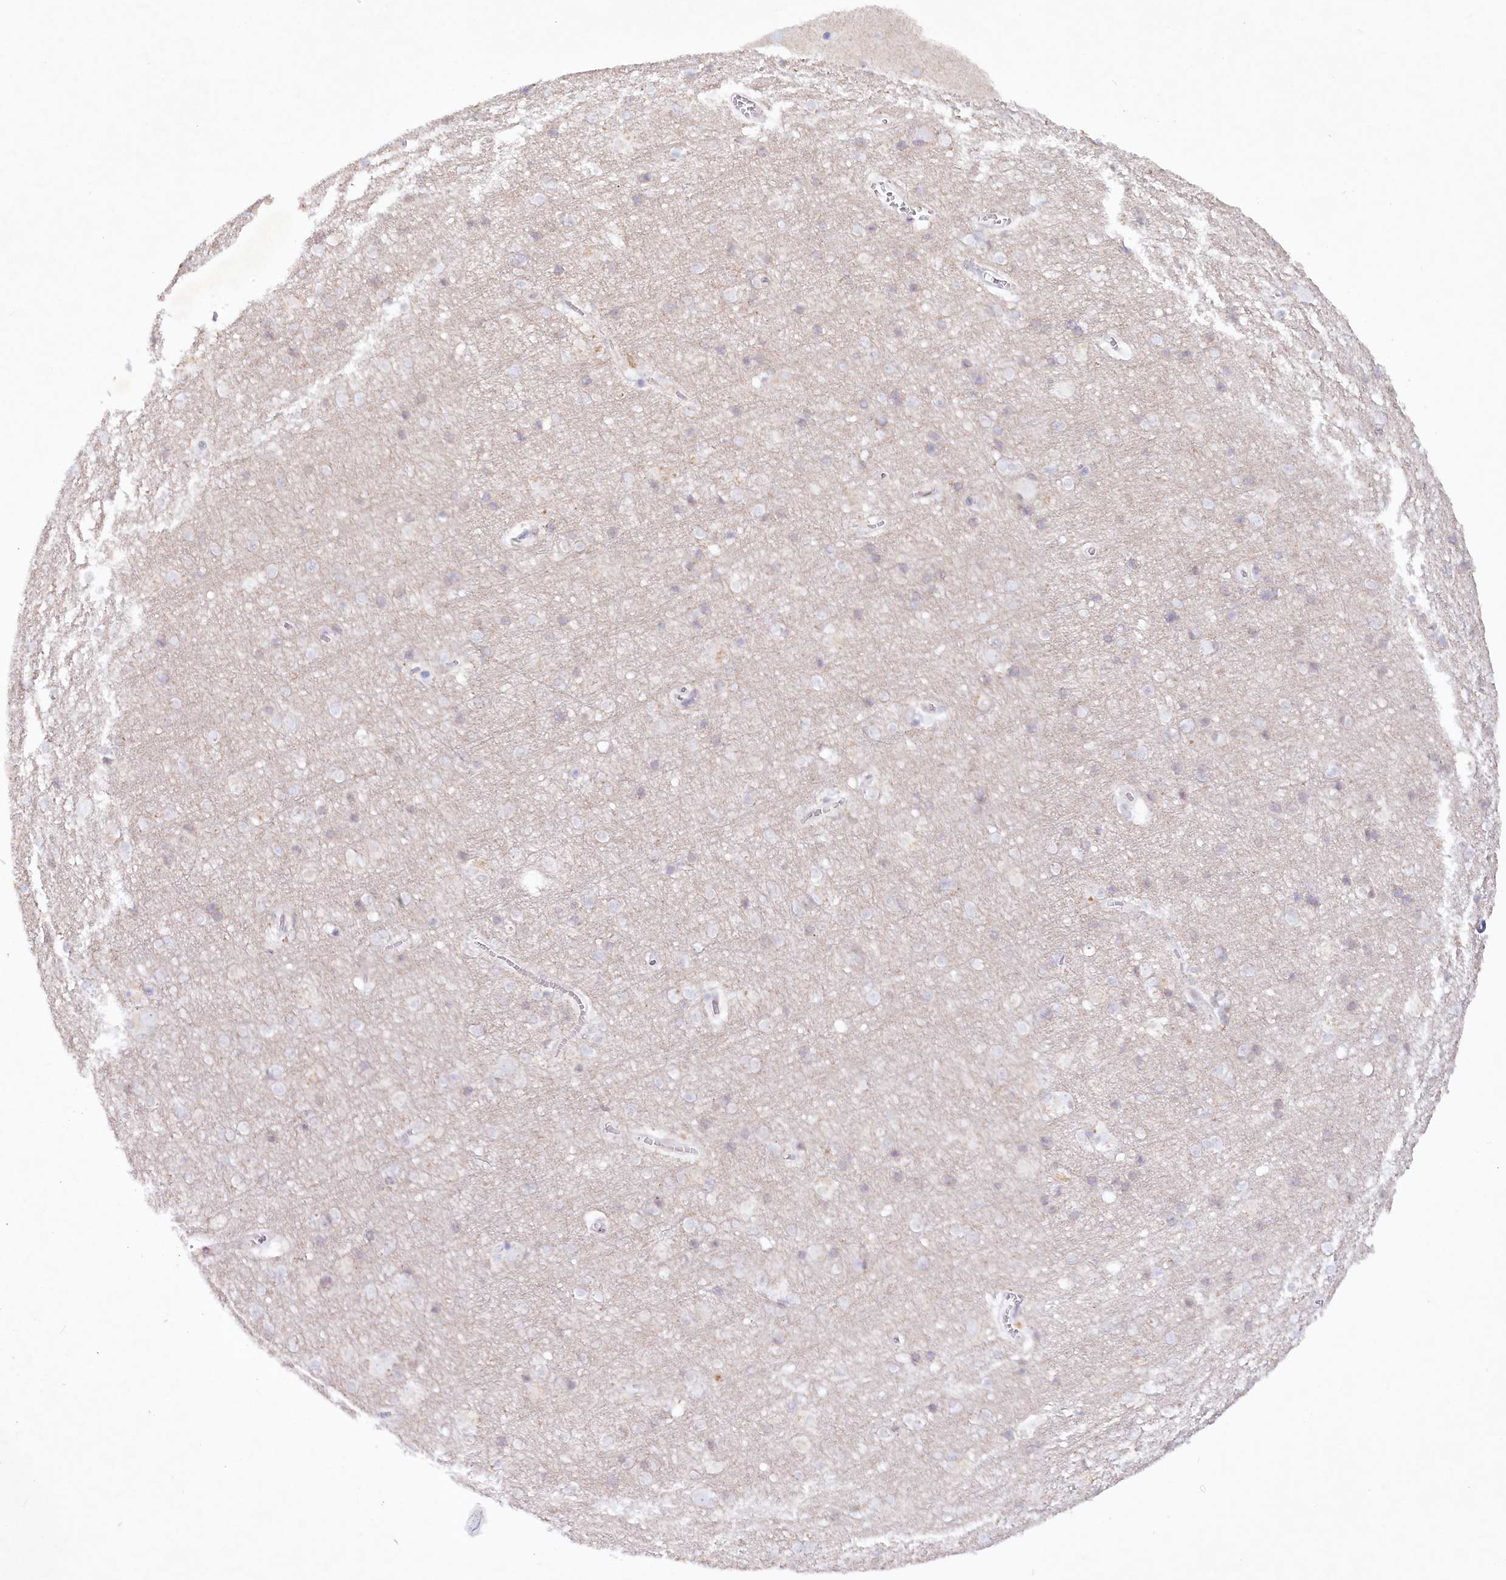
{"staining": {"intensity": "negative", "quantity": "none", "location": "none"}, "tissue": "cerebral cortex", "cell_type": "Endothelial cells", "image_type": "normal", "snomed": [{"axis": "morphology", "description": "Normal tissue, NOS"}, {"axis": "topography", "description": "Cerebral cortex"}], "caption": "Immunohistochemistry photomicrograph of benign human cerebral cortex stained for a protein (brown), which displays no expression in endothelial cells.", "gene": "PSAPL1", "patient": {"sex": "male", "age": 54}}